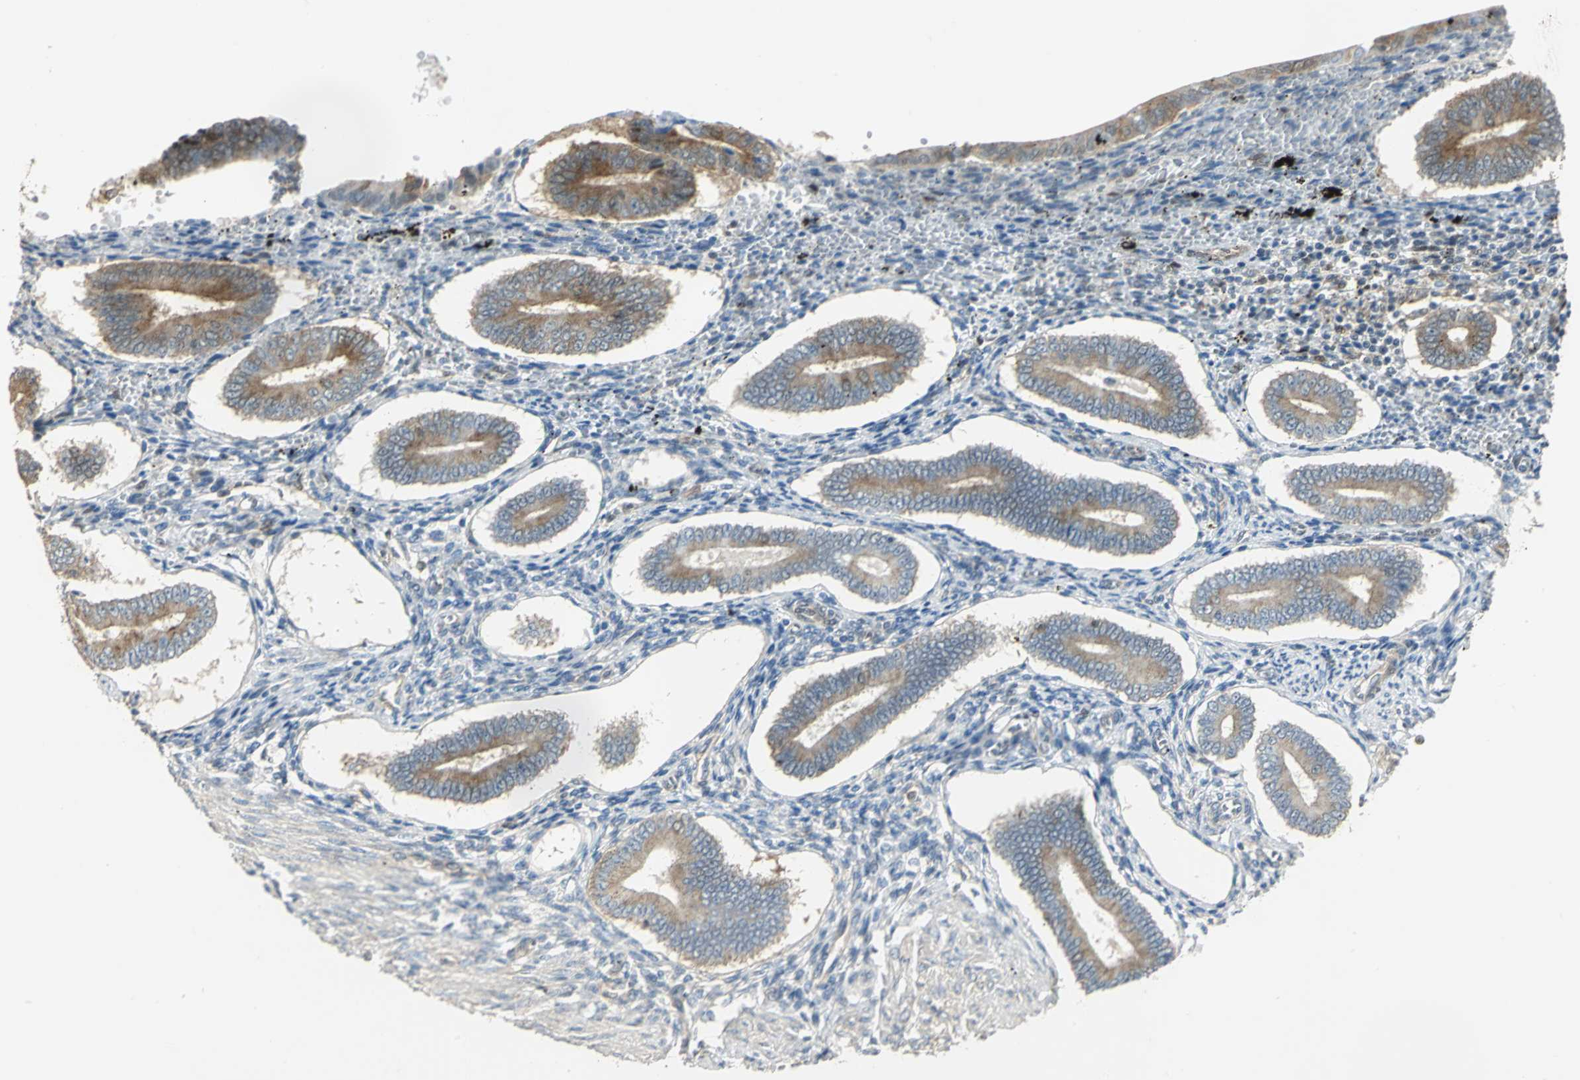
{"staining": {"intensity": "negative", "quantity": "none", "location": "none"}, "tissue": "endometrium", "cell_type": "Cells in endometrial stroma", "image_type": "normal", "snomed": [{"axis": "morphology", "description": "Normal tissue, NOS"}, {"axis": "topography", "description": "Endometrium"}], "caption": "Cells in endometrial stroma are negative for protein expression in unremarkable human endometrium. Nuclei are stained in blue.", "gene": "DDX5", "patient": {"sex": "female", "age": 42}}